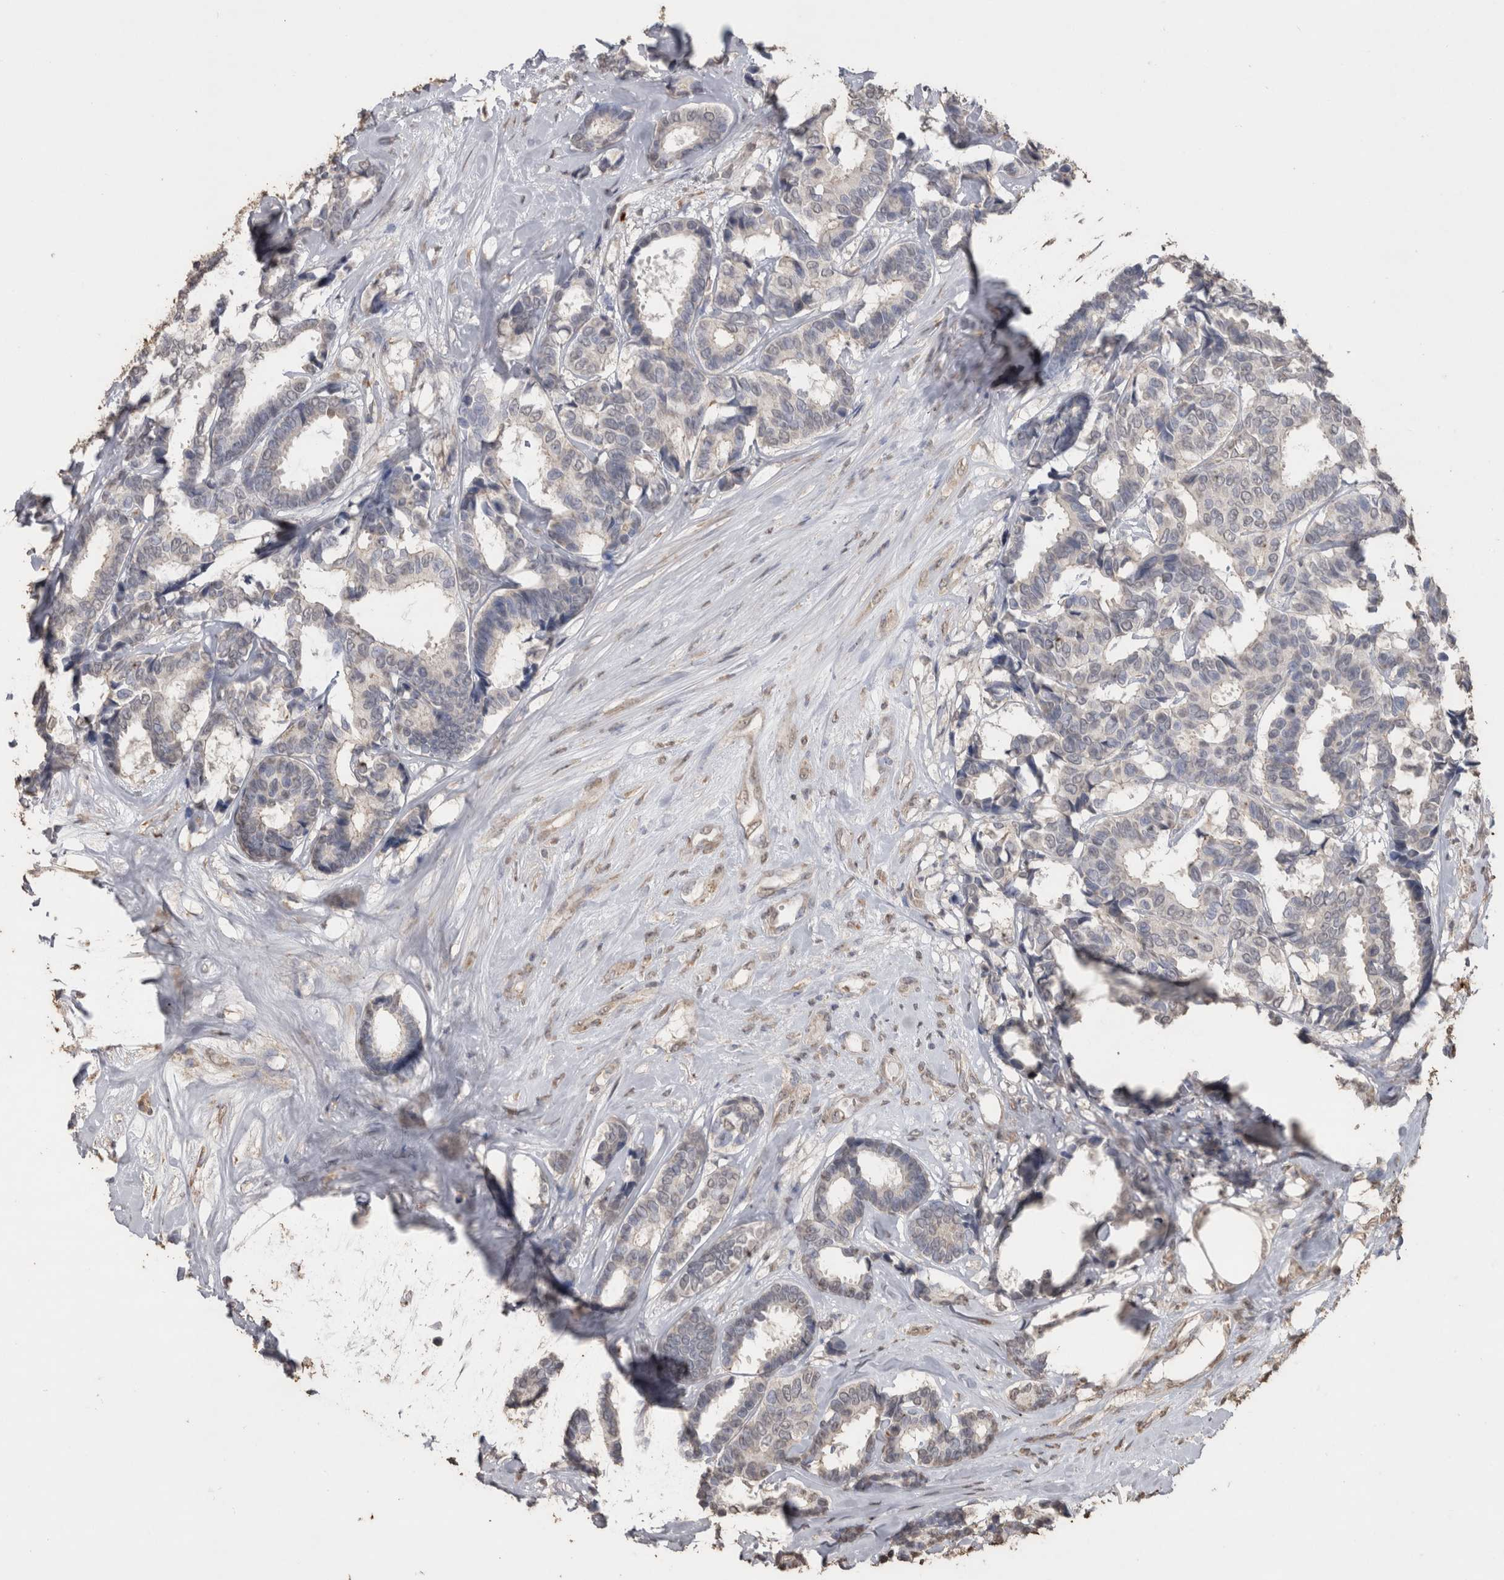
{"staining": {"intensity": "negative", "quantity": "none", "location": "none"}, "tissue": "breast cancer", "cell_type": "Tumor cells", "image_type": "cancer", "snomed": [{"axis": "morphology", "description": "Duct carcinoma"}, {"axis": "topography", "description": "Breast"}], "caption": "The IHC micrograph has no significant positivity in tumor cells of breast cancer (invasive ductal carcinoma) tissue.", "gene": "CRELD2", "patient": {"sex": "female", "age": 87}}